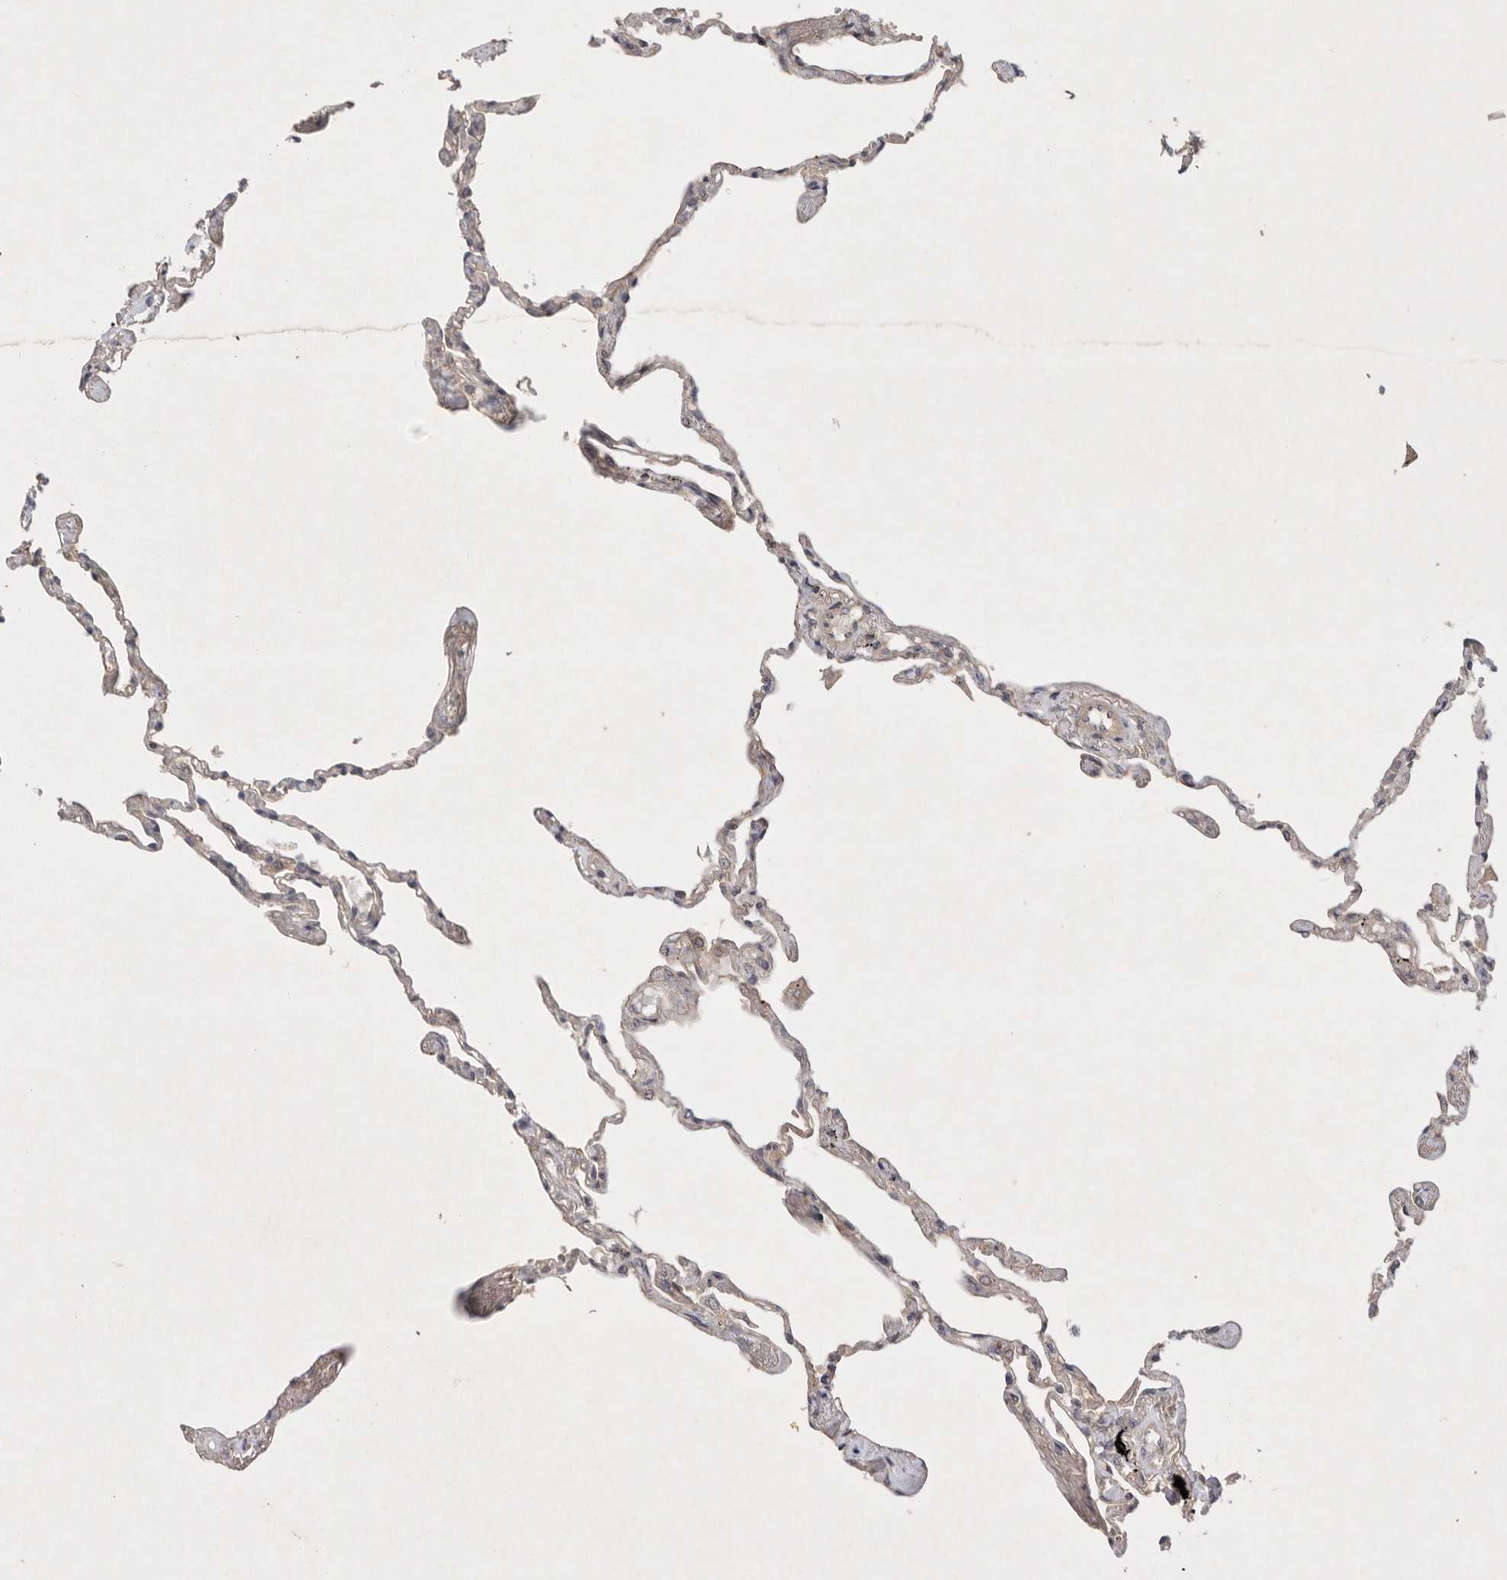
{"staining": {"intensity": "weak", "quantity": "<25%", "location": "cytoplasmic/membranous"}, "tissue": "lung", "cell_type": "Alveolar cells", "image_type": "normal", "snomed": [{"axis": "morphology", "description": "Normal tissue, NOS"}, {"axis": "topography", "description": "Lung"}], "caption": "Photomicrograph shows no protein staining in alveolar cells of normal lung.", "gene": "PTPDC1", "patient": {"sex": "female", "age": 67}}